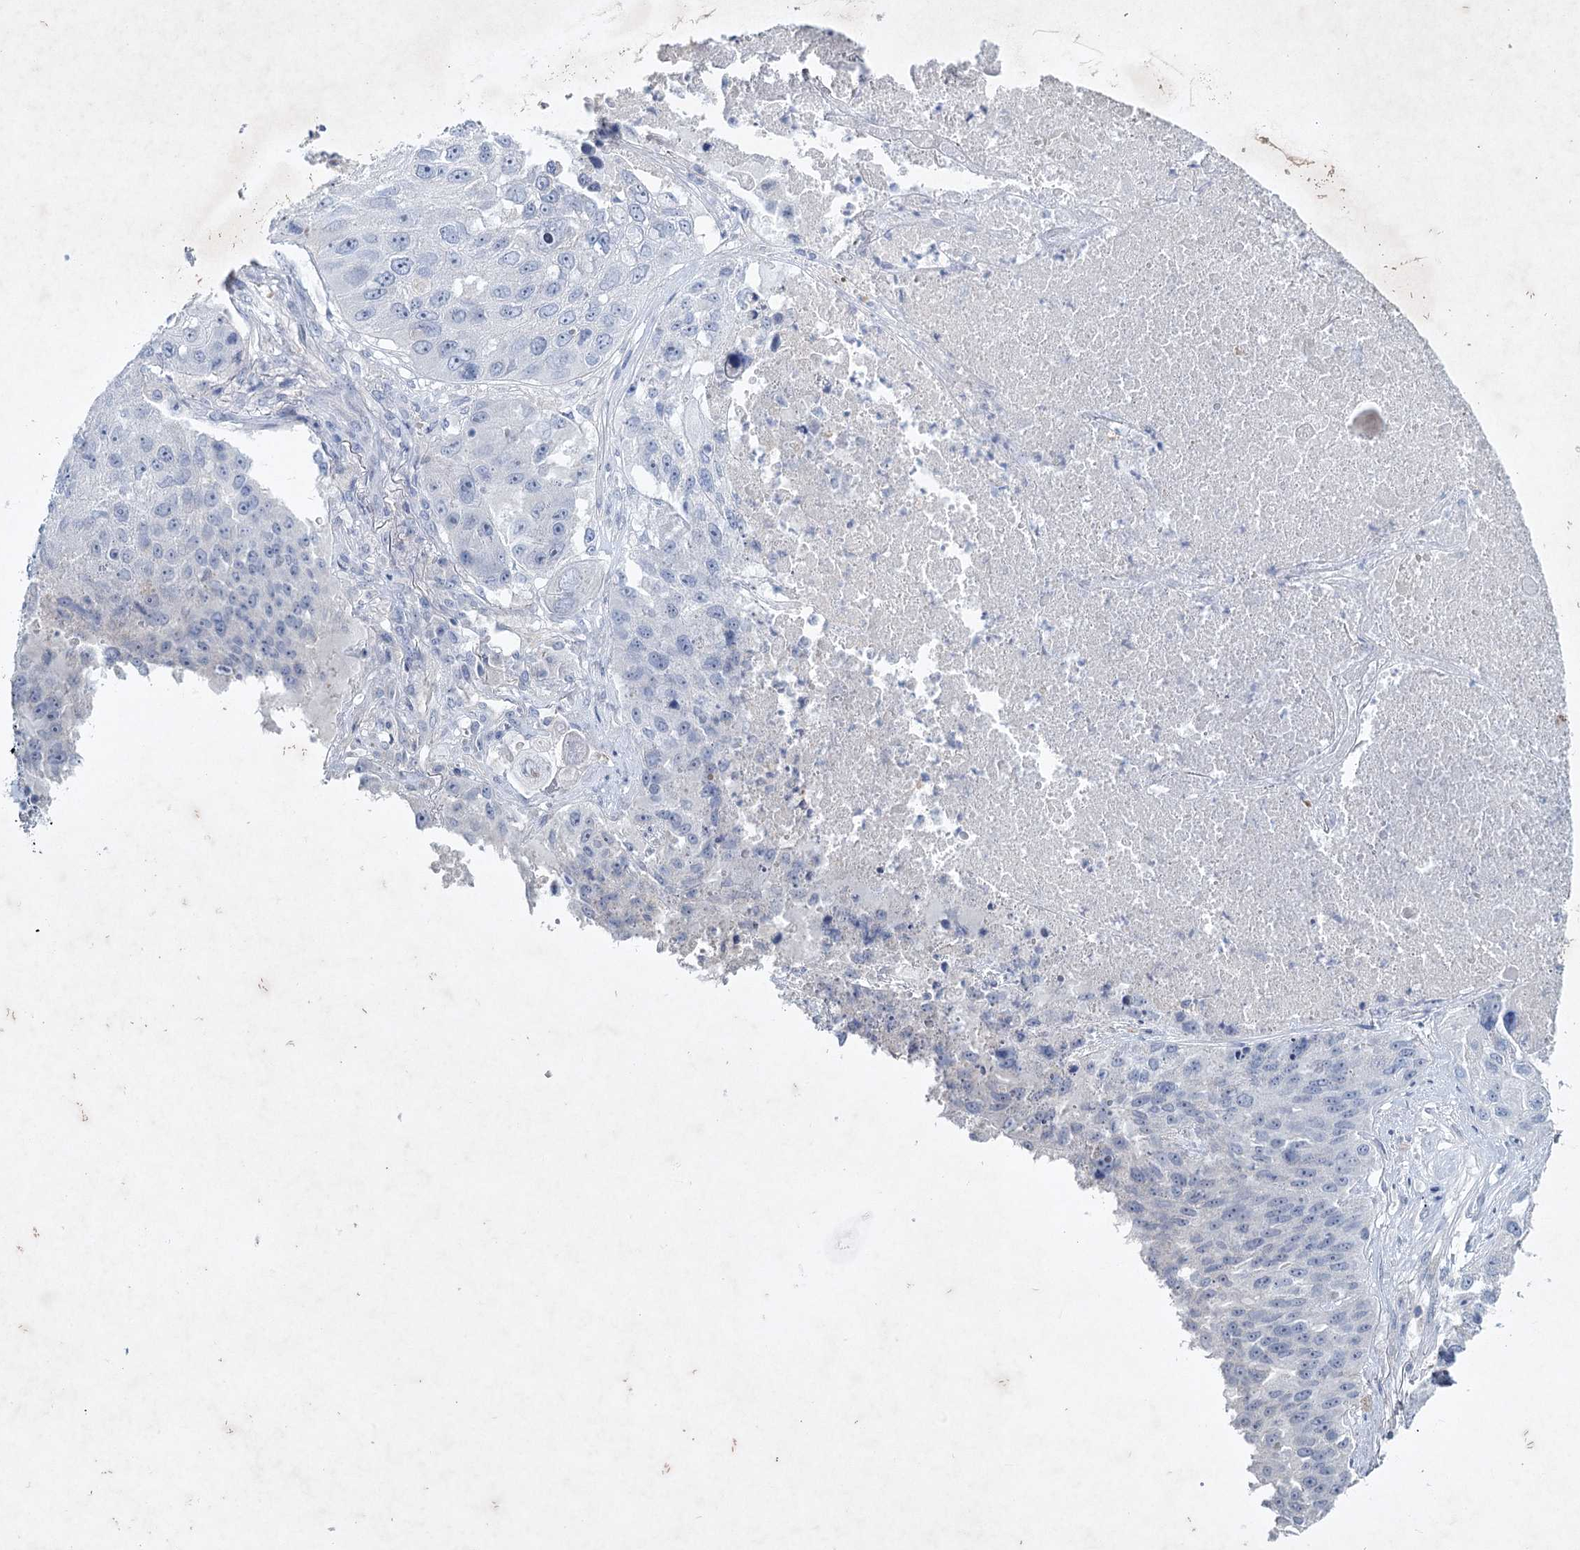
{"staining": {"intensity": "negative", "quantity": "none", "location": "none"}, "tissue": "lung cancer", "cell_type": "Tumor cells", "image_type": "cancer", "snomed": [{"axis": "morphology", "description": "Squamous cell carcinoma, NOS"}, {"axis": "topography", "description": "Lung"}], "caption": "High power microscopy micrograph of an IHC image of lung squamous cell carcinoma, revealing no significant staining in tumor cells.", "gene": "MAP3K13", "patient": {"sex": "male", "age": 61}}